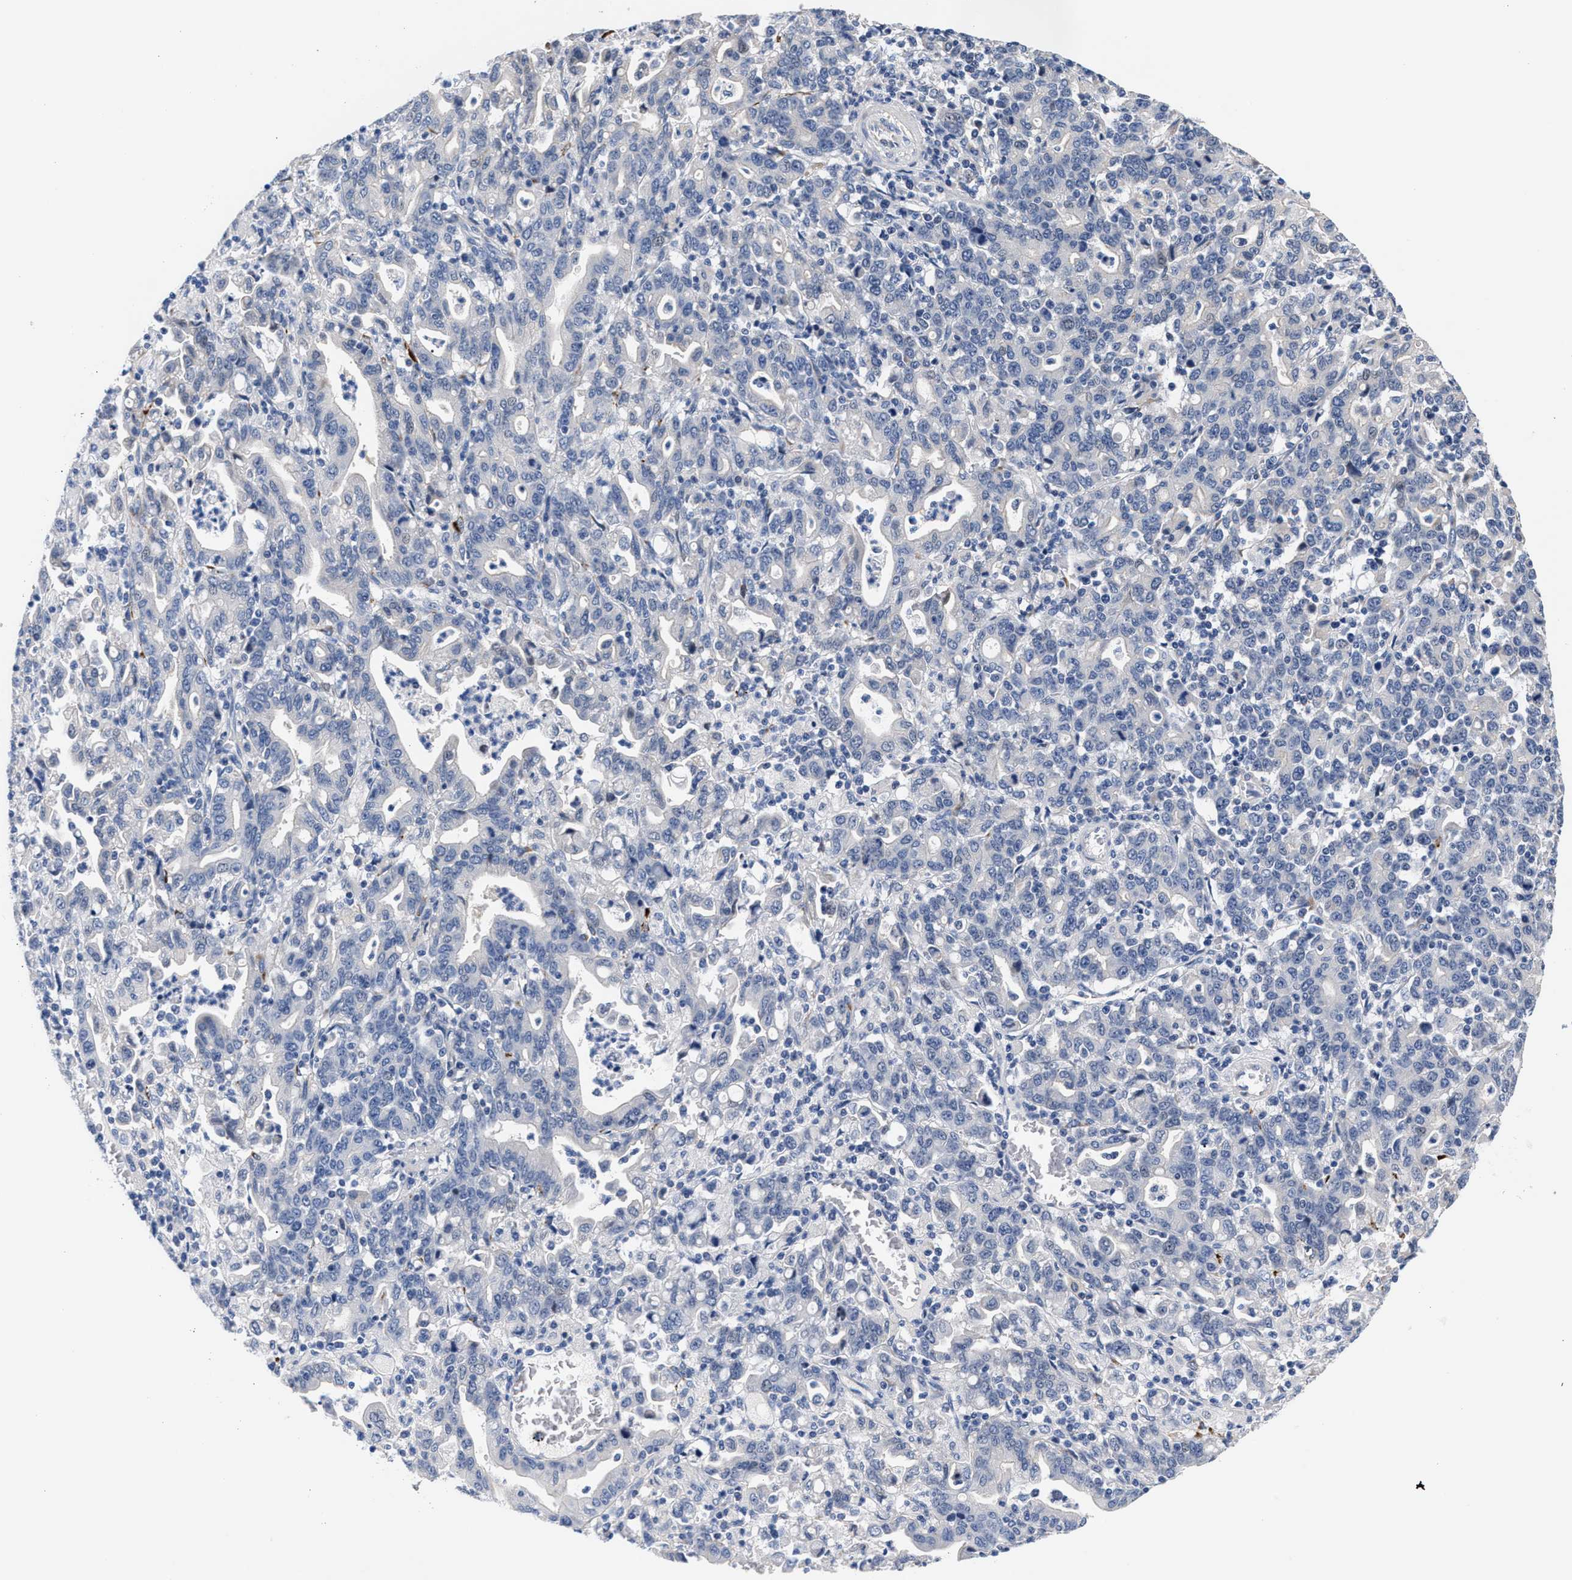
{"staining": {"intensity": "negative", "quantity": "none", "location": "none"}, "tissue": "stomach cancer", "cell_type": "Tumor cells", "image_type": "cancer", "snomed": [{"axis": "morphology", "description": "Adenocarcinoma, NOS"}, {"axis": "topography", "description": "Stomach, upper"}], "caption": "Immunohistochemical staining of adenocarcinoma (stomach) shows no significant expression in tumor cells.", "gene": "ACTL7B", "patient": {"sex": "male", "age": 69}}